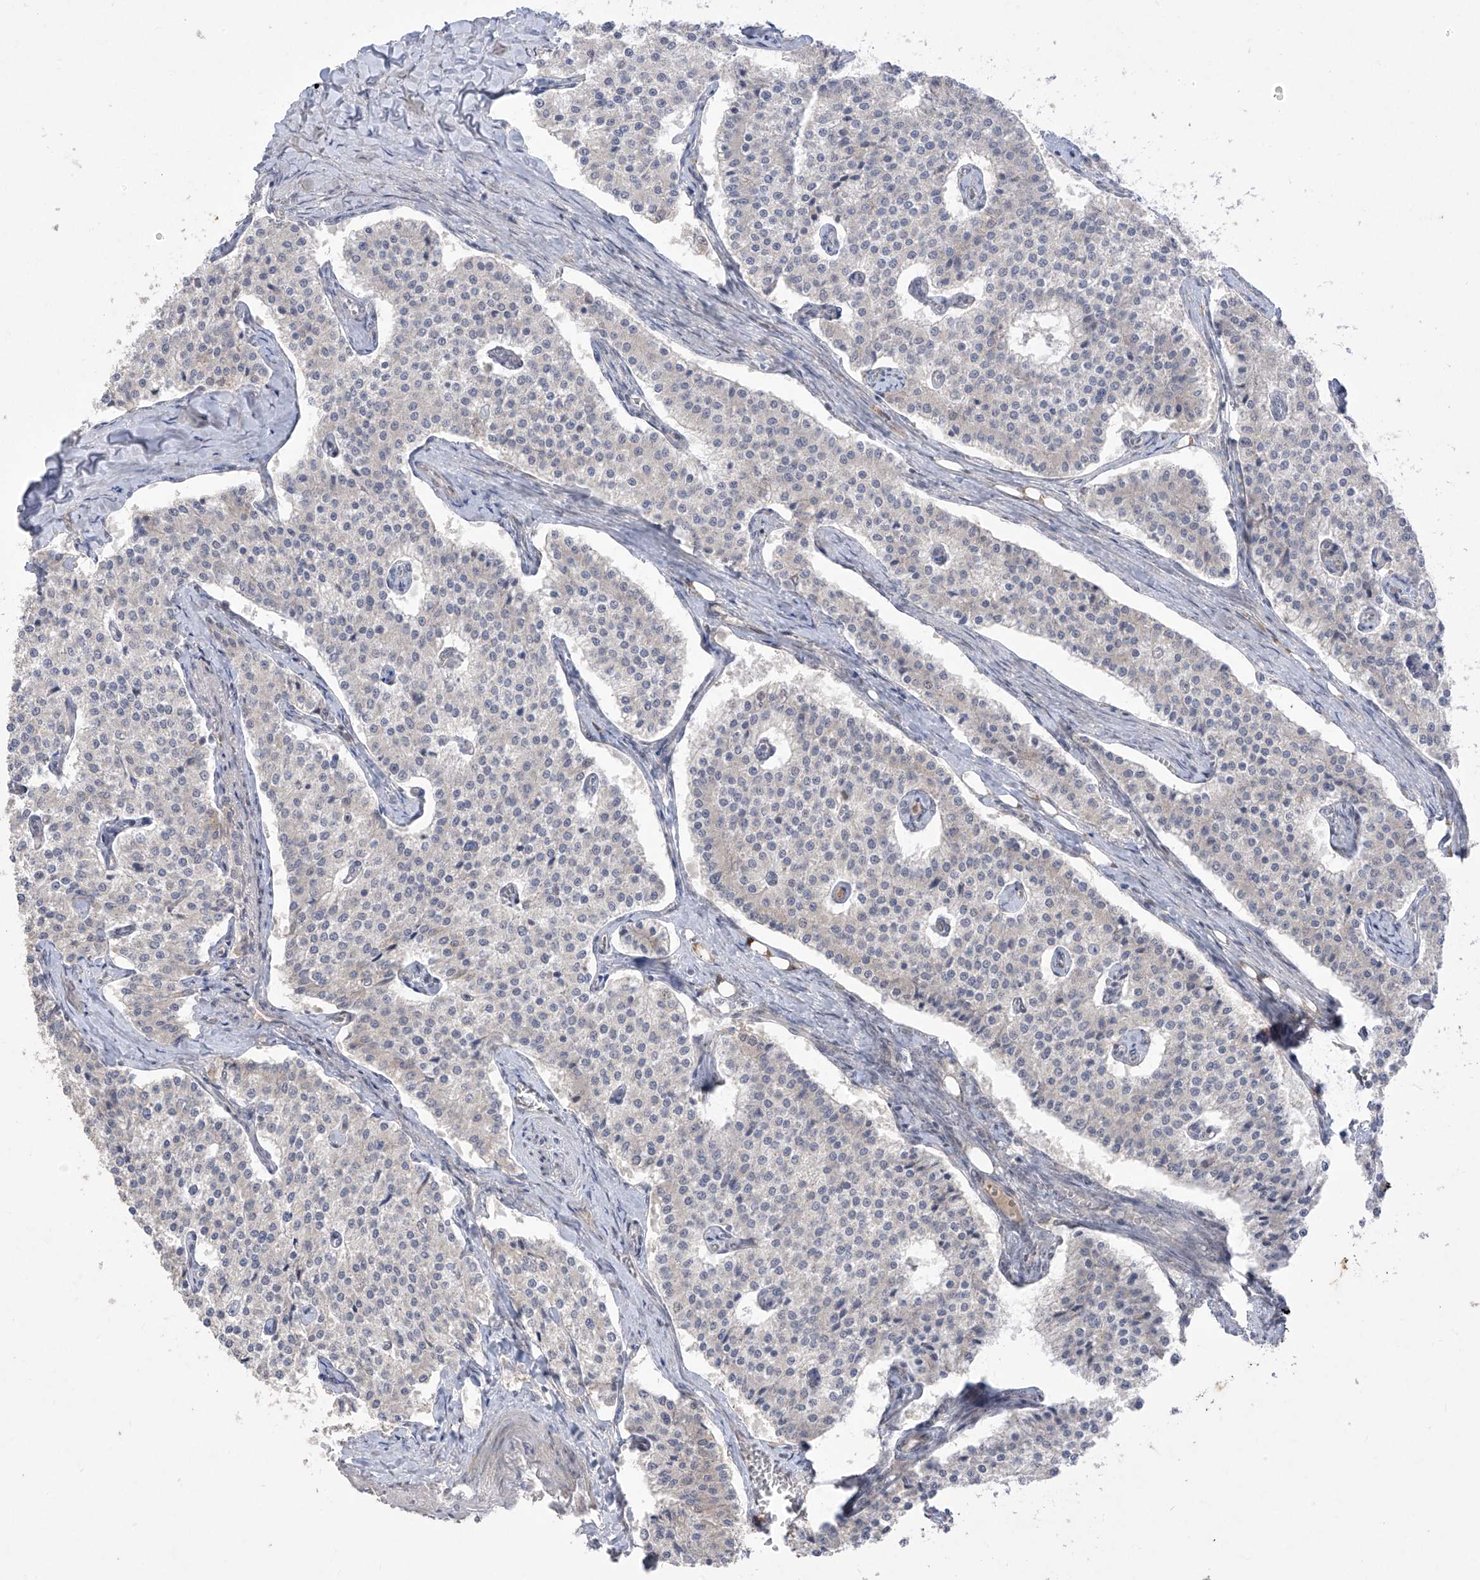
{"staining": {"intensity": "negative", "quantity": "none", "location": "none"}, "tissue": "carcinoid", "cell_type": "Tumor cells", "image_type": "cancer", "snomed": [{"axis": "morphology", "description": "Carcinoid, malignant, NOS"}, {"axis": "topography", "description": "Colon"}], "caption": "High magnification brightfield microscopy of carcinoid stained with DAB (brown) and counterstained with hematoxylin (blue): tumor cells show no significant expression. The staining was performed using DAB to visualize the protein expression in brown, while the nuclei were stained in blue with hematoxylin (Magnification: 20x).", "gene": "OGT", "patient": {"sex": "female", "age": 52}}